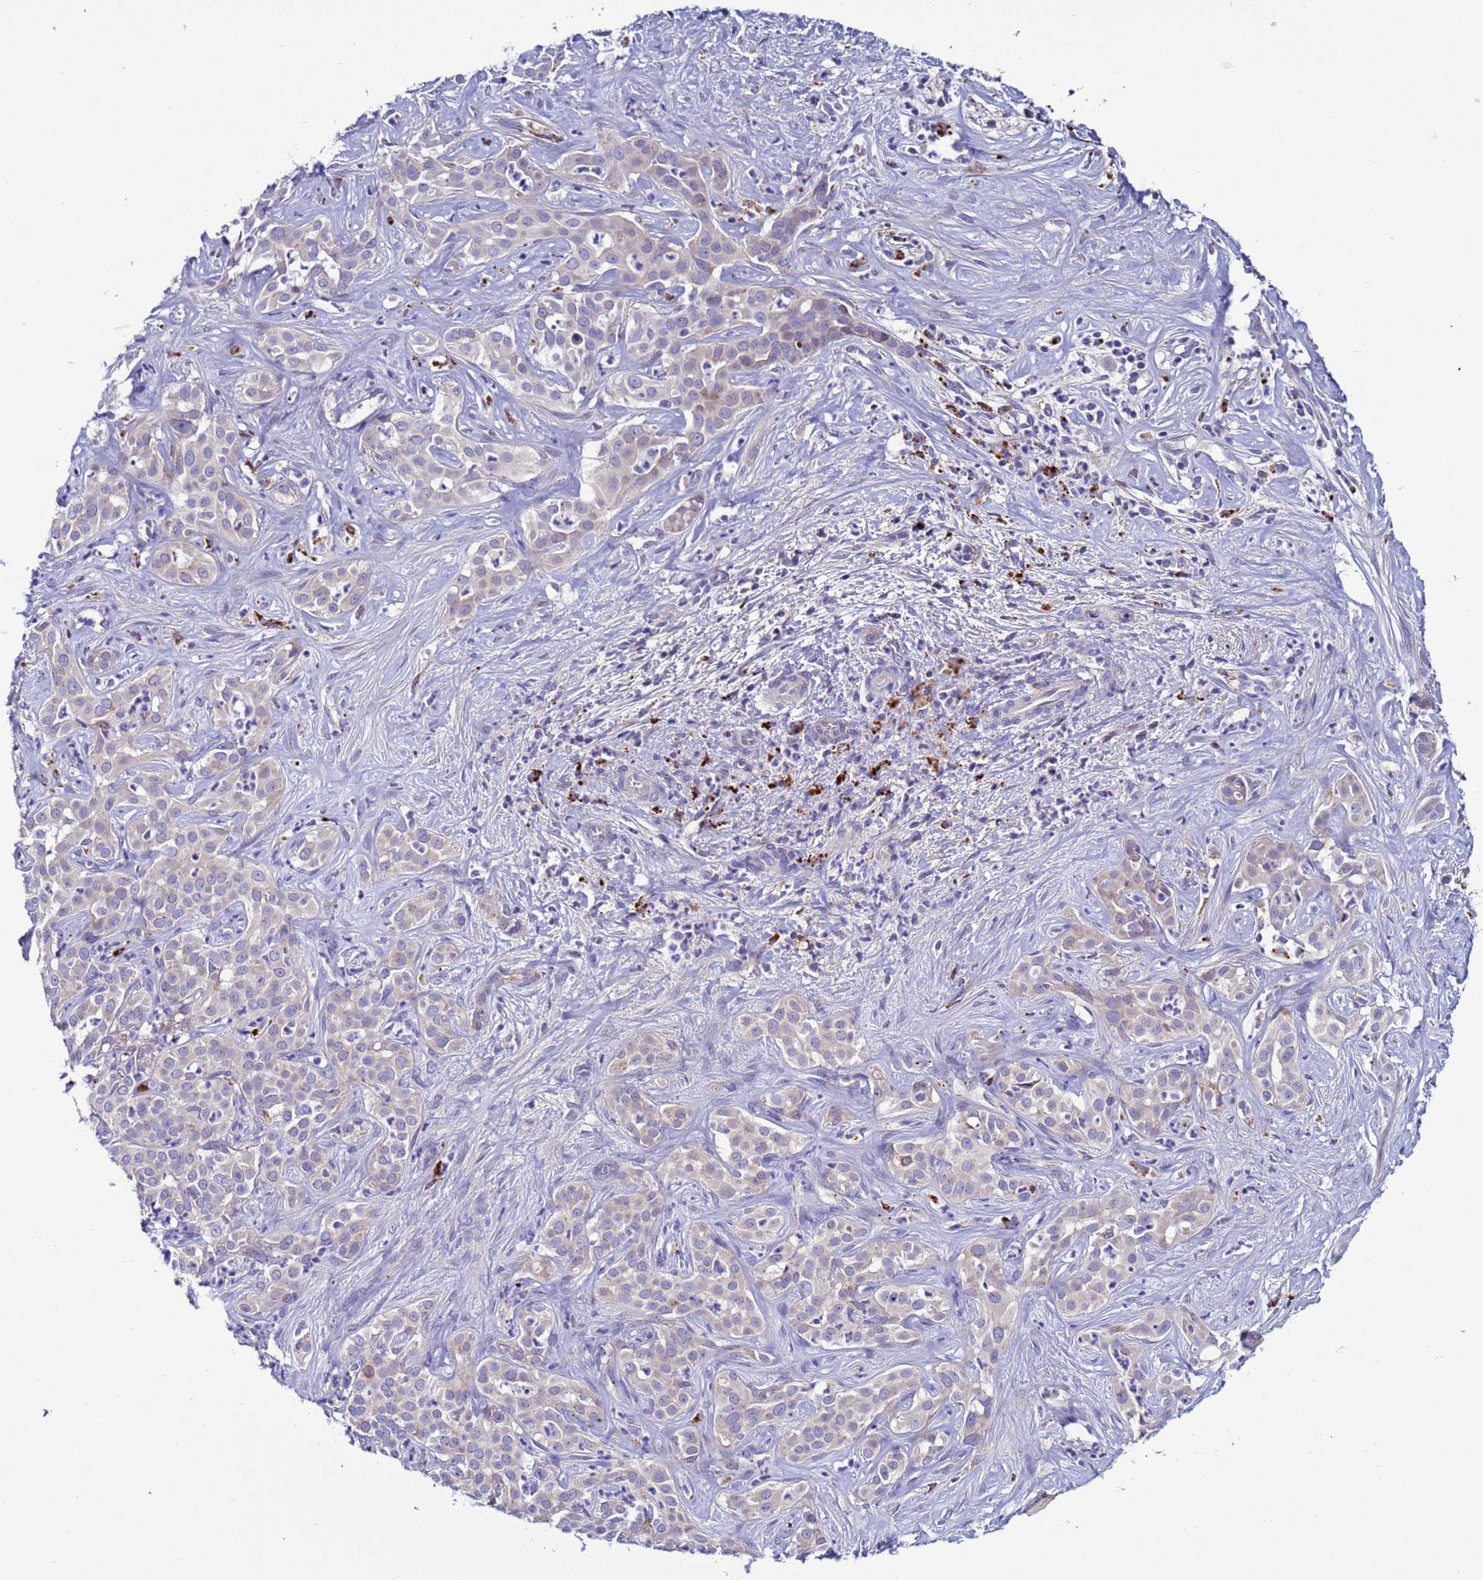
{"staining": {"intensity": "negative", "quantity": "none", "location": "none"}, "tissue": "liver cancer", "cell_type": "Tumor cells", "image_type": "cancer", "snomed": [{"axis": "morphology", "description": "Cholangiocarcinoma"}, {"axis": "topography", "description": "Liver"}], "caption": "This is an IHC micrograph of cholangiocarcinoma (liver). There is no staining in tumor cells.", "gene": "NAT2", "patient": {"sex": "male", "age": 67}}